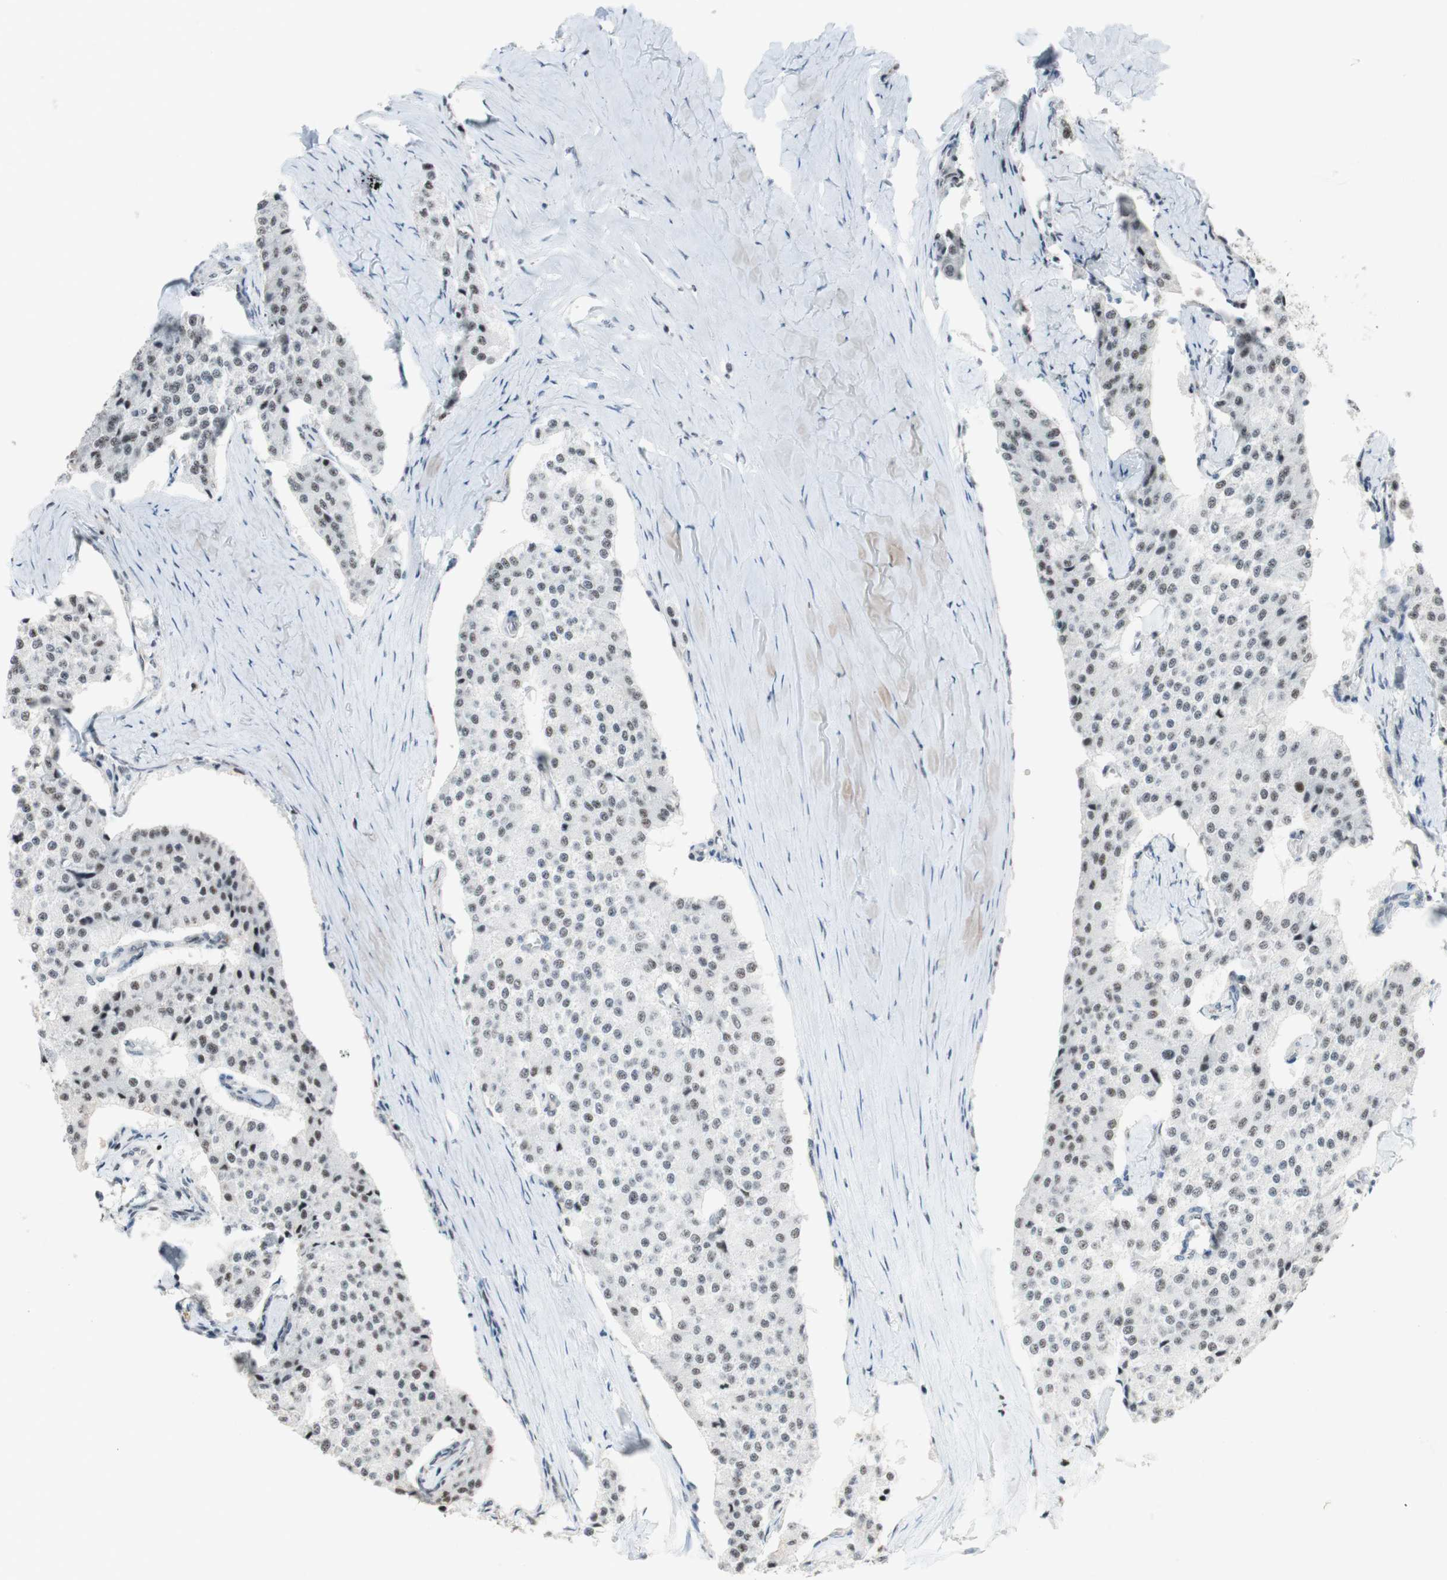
{"staining": {"intensity": "negative", "quantity": "none", "location": "none"}, "tissue": "carcinoid", "cell_type": "Tumor cells", "image_type": "cancer", "snomed": [{"axis": "morphology", "description": "Carcinoid, malignant, NOS"}, {"axis": "topography", "description": "Colon"}], "caption": "Tumor cells show no significant protein staining in carcinoid. (Brightfield microscopy of DAB (3,3'-diaminobenzidine) IHC at high magnification).", "gene": "SAP18", "patient": {"sex": "female", "age": 52}}